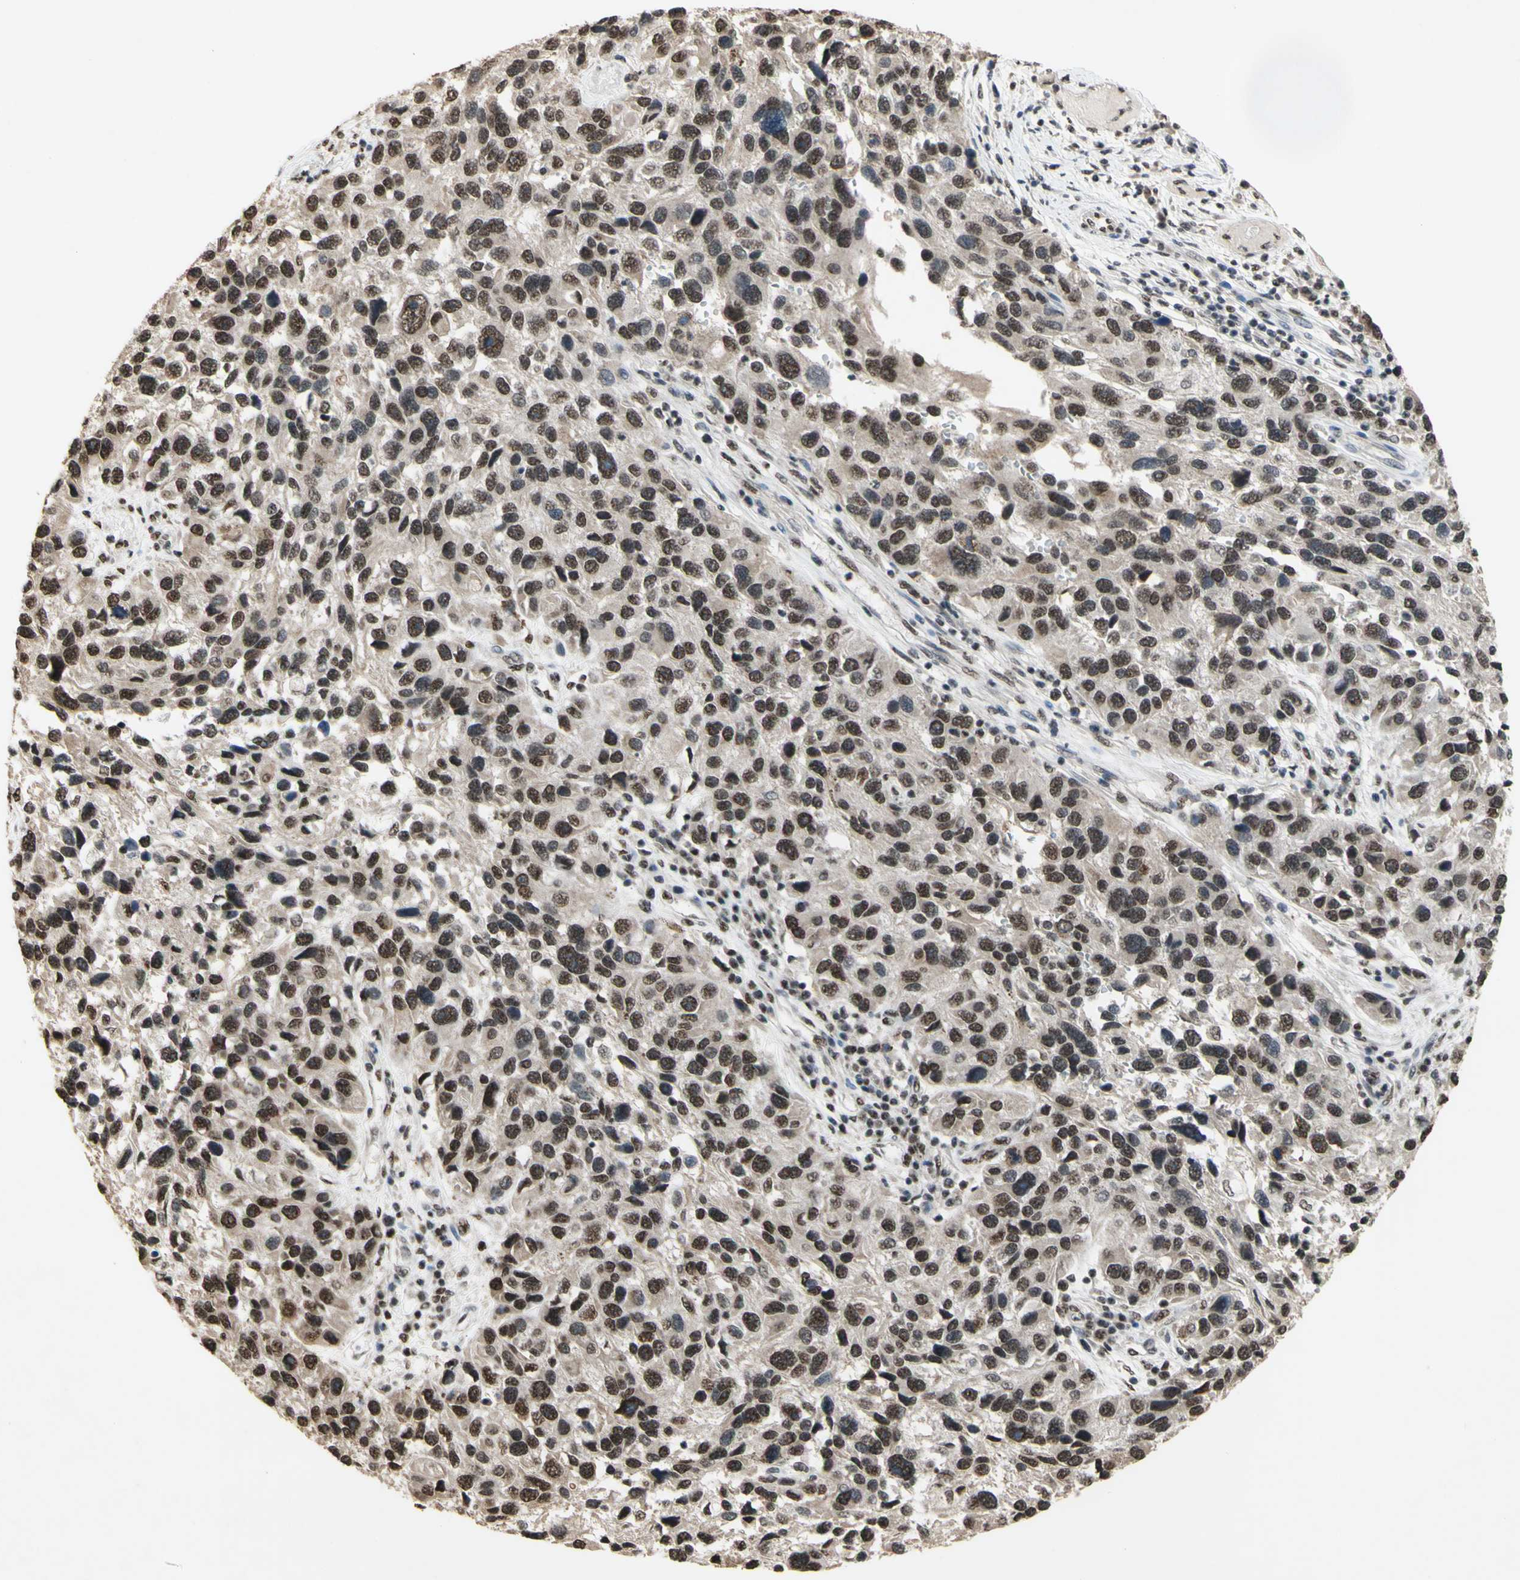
{"staining": {"intensity": "weak", "quantity": ">75%", "location": "nuclear"}, "tissue": "melanoma", "cell_type": "Tumor cells", "image_type": "cancer", "snomed": [{"axis": "morphology", "description": "Malignant melanoma, NOS"}, {"axis": "topography", "description": "Skin"}], "caption": "This photomicrograph demonstrates IHC staining of melanoma, with low weak nuclear positivity in about >75% of tumor cells.", "gene": "SFPQ", "patient": {"sex": "male", "age": 53}}